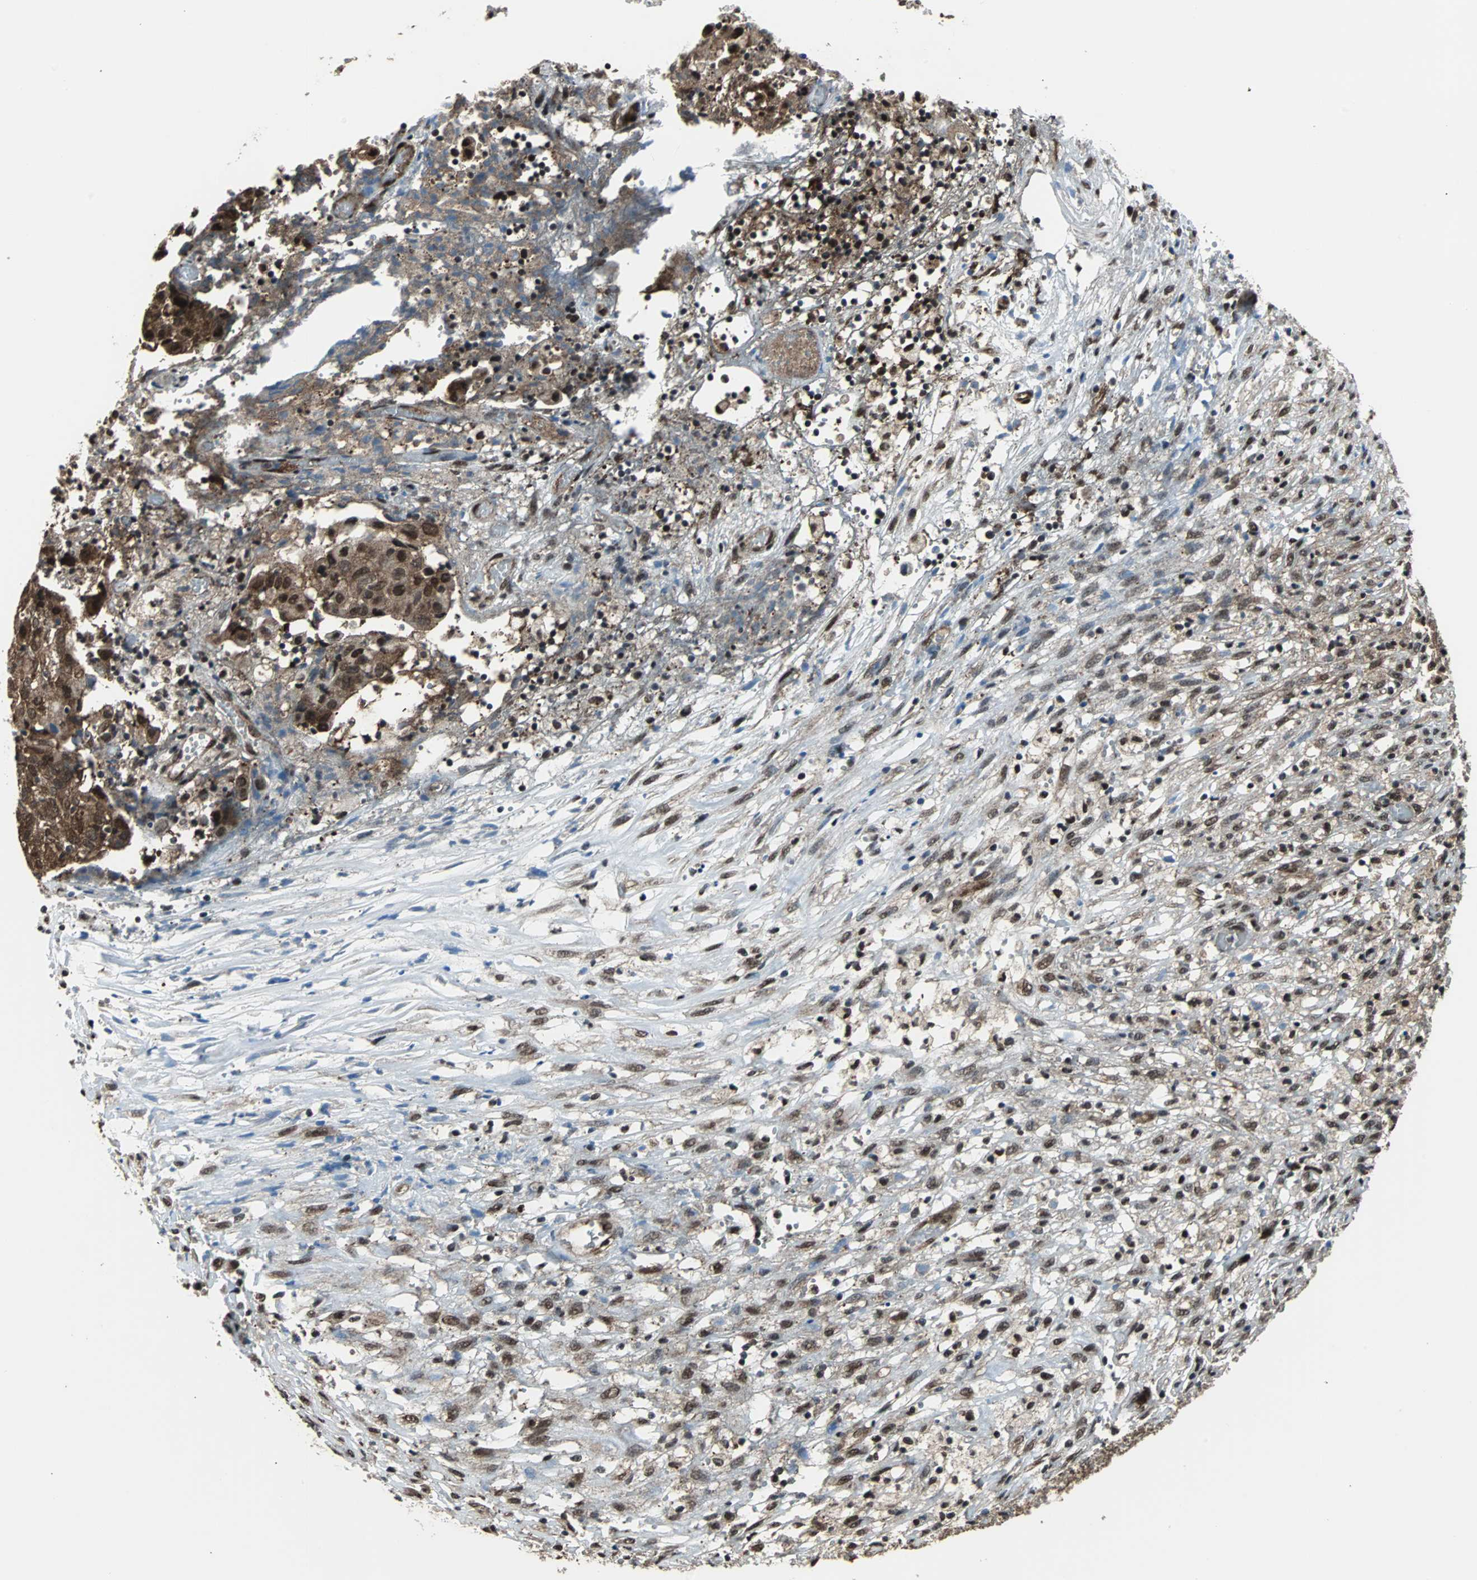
{"staining": {"intensity": "strong", "quantity": ">75%", "location": "cytoplasmic/membranous,nuclear"}, "tissue": "ovarian cancer", "cell_type": "Tumor cells", "image_type": "cancer", "snomed": [{"axis": "morphology", "description": "Carcinoma, endometroid"}, {"axis": "topography", "description": "Ovary"}], "caption": "IHC of human ovarian cancer (endometroid carcinoma) displays high levels of strong cytoplasmic/membranous and nuclear expression in approximately >75% of tumor cells.", "gene": "VCP", "patient": {"sex": "female", "age": 42}}